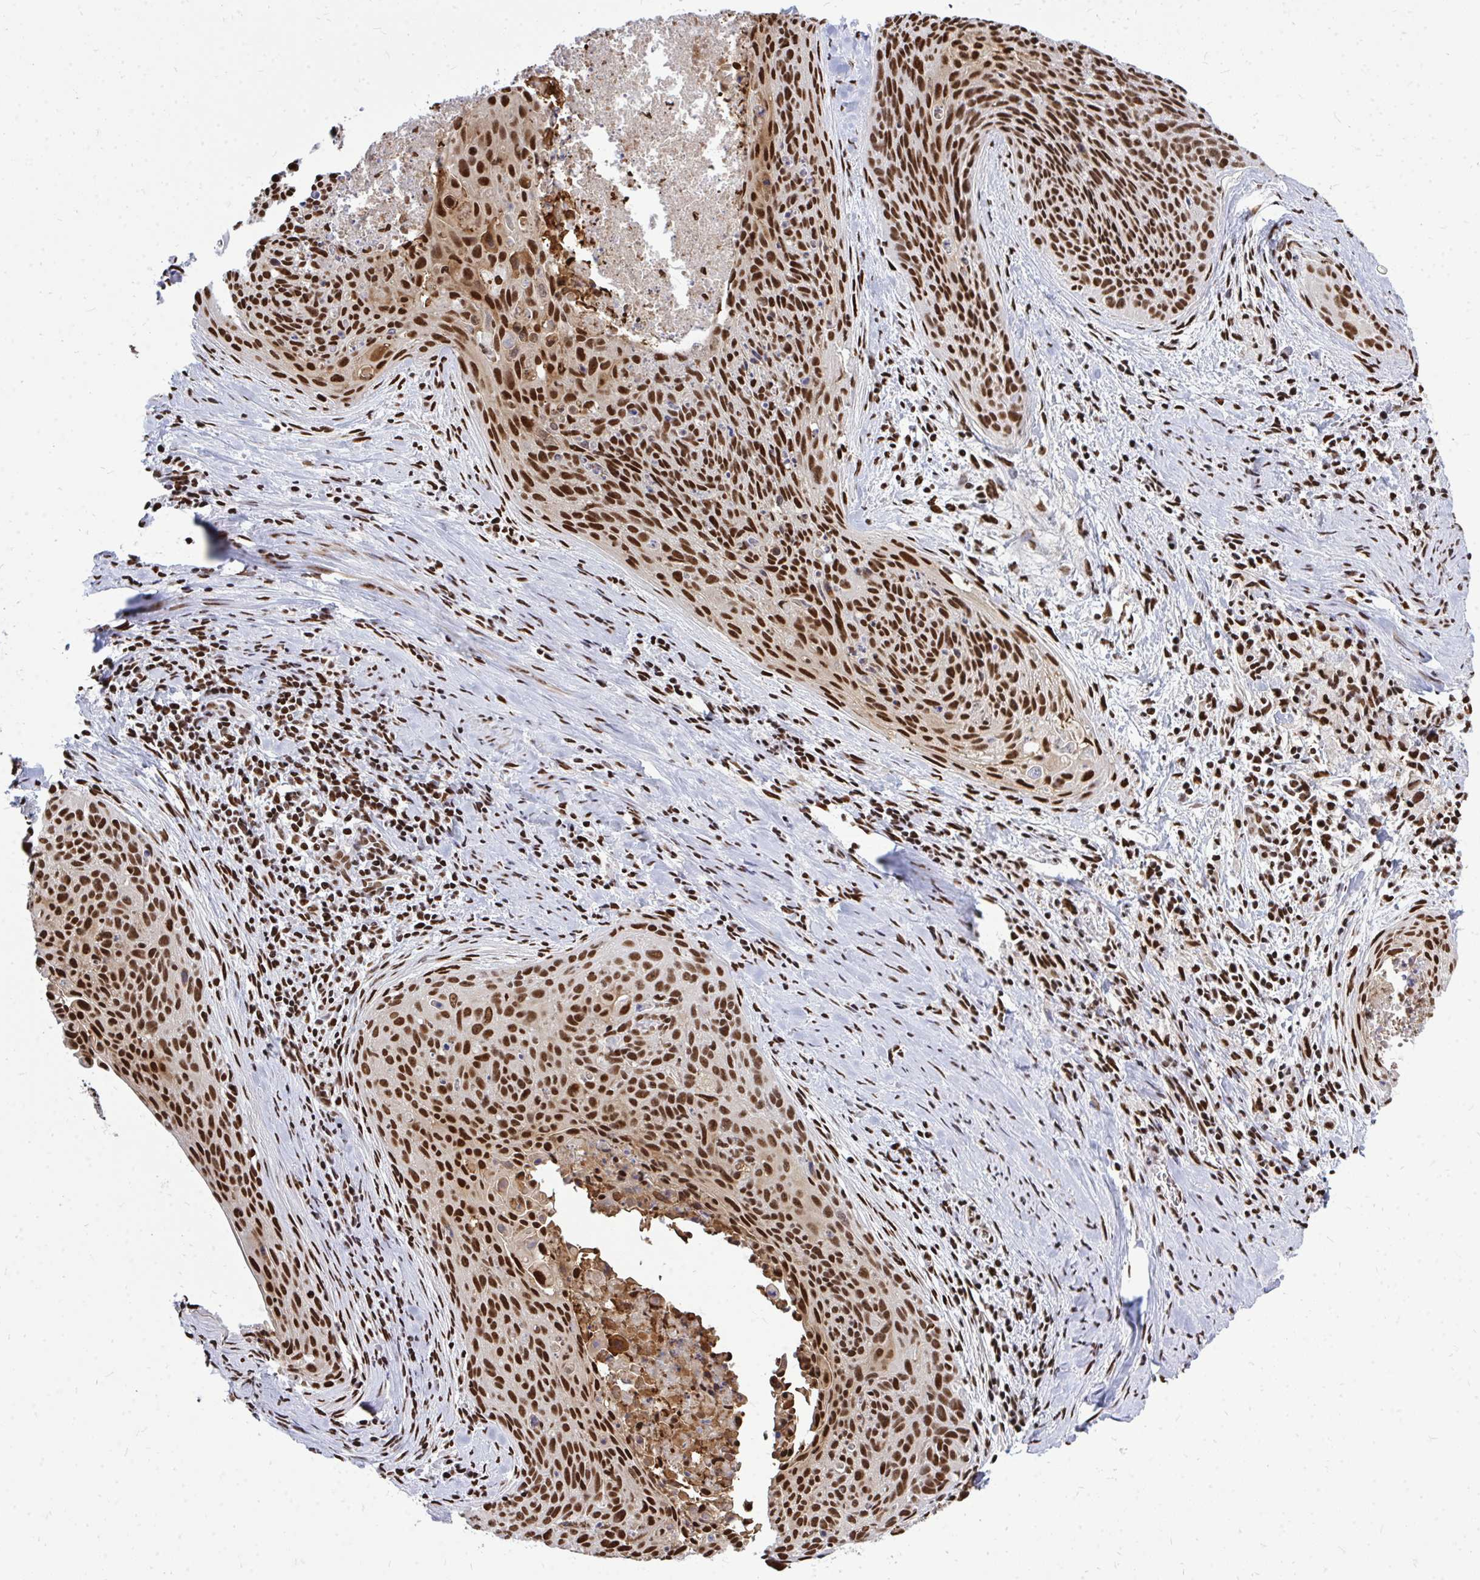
{"staining": {"intensity": "strong", "quantity": ">75%", "location": "nuclear"}, "tissue": "cervical cancer", "cell_type": "Tumor cells", "image_type": "cancer", "snomed": [{"axis": "morphology", "description": "Squamous cell carcinoma, NOS"}, {"axis": "topography", "description": "Cervix"}], "caption": "This histopathology image shows immunohistochemistry (IHC) staining of human cervical squamous cell carcinoma, with high strong nuclear positivity in about >75% of tumor cells.", "gene": "TBL1Y", "patient": {"sex": "female", "age": 55}}